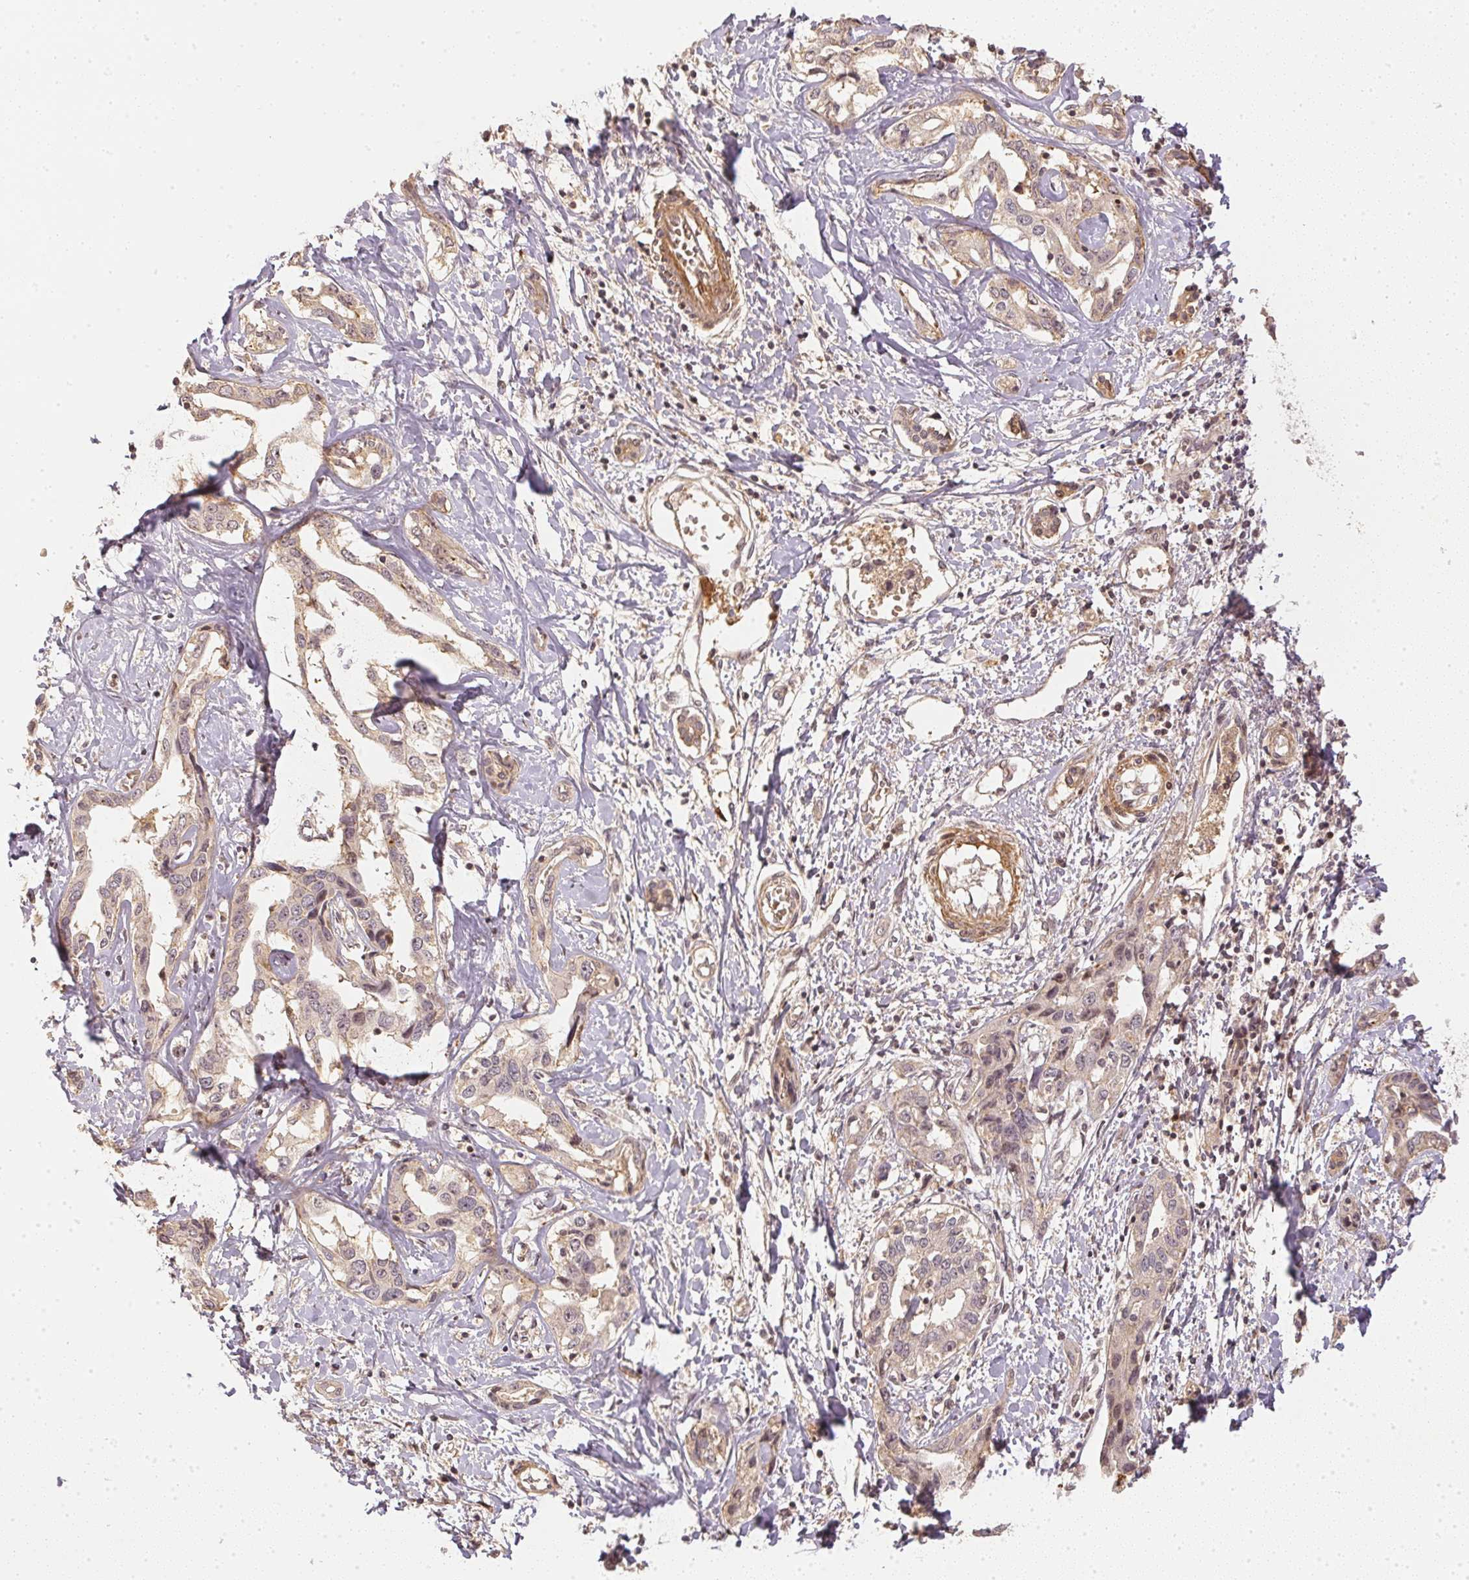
{"staining": {"intensity": "negative", "quantity": "none", "location": "none"}, "tissue": "liver cancer", "cell_type": "Tumor cells", "image_type": "cancer", "snomed": [{"axis": "morphology", "description": "Cholangiocarcinoma"}, {"axis": "topography", "description": "Liver"}], "caption": "The photomicrograph demonstrates no significant expression in tumor cells of liver cancer (cholangiocarcinoma).", "gene": "SERPINE1", "patient": {"sex": "male", "age": 59}}